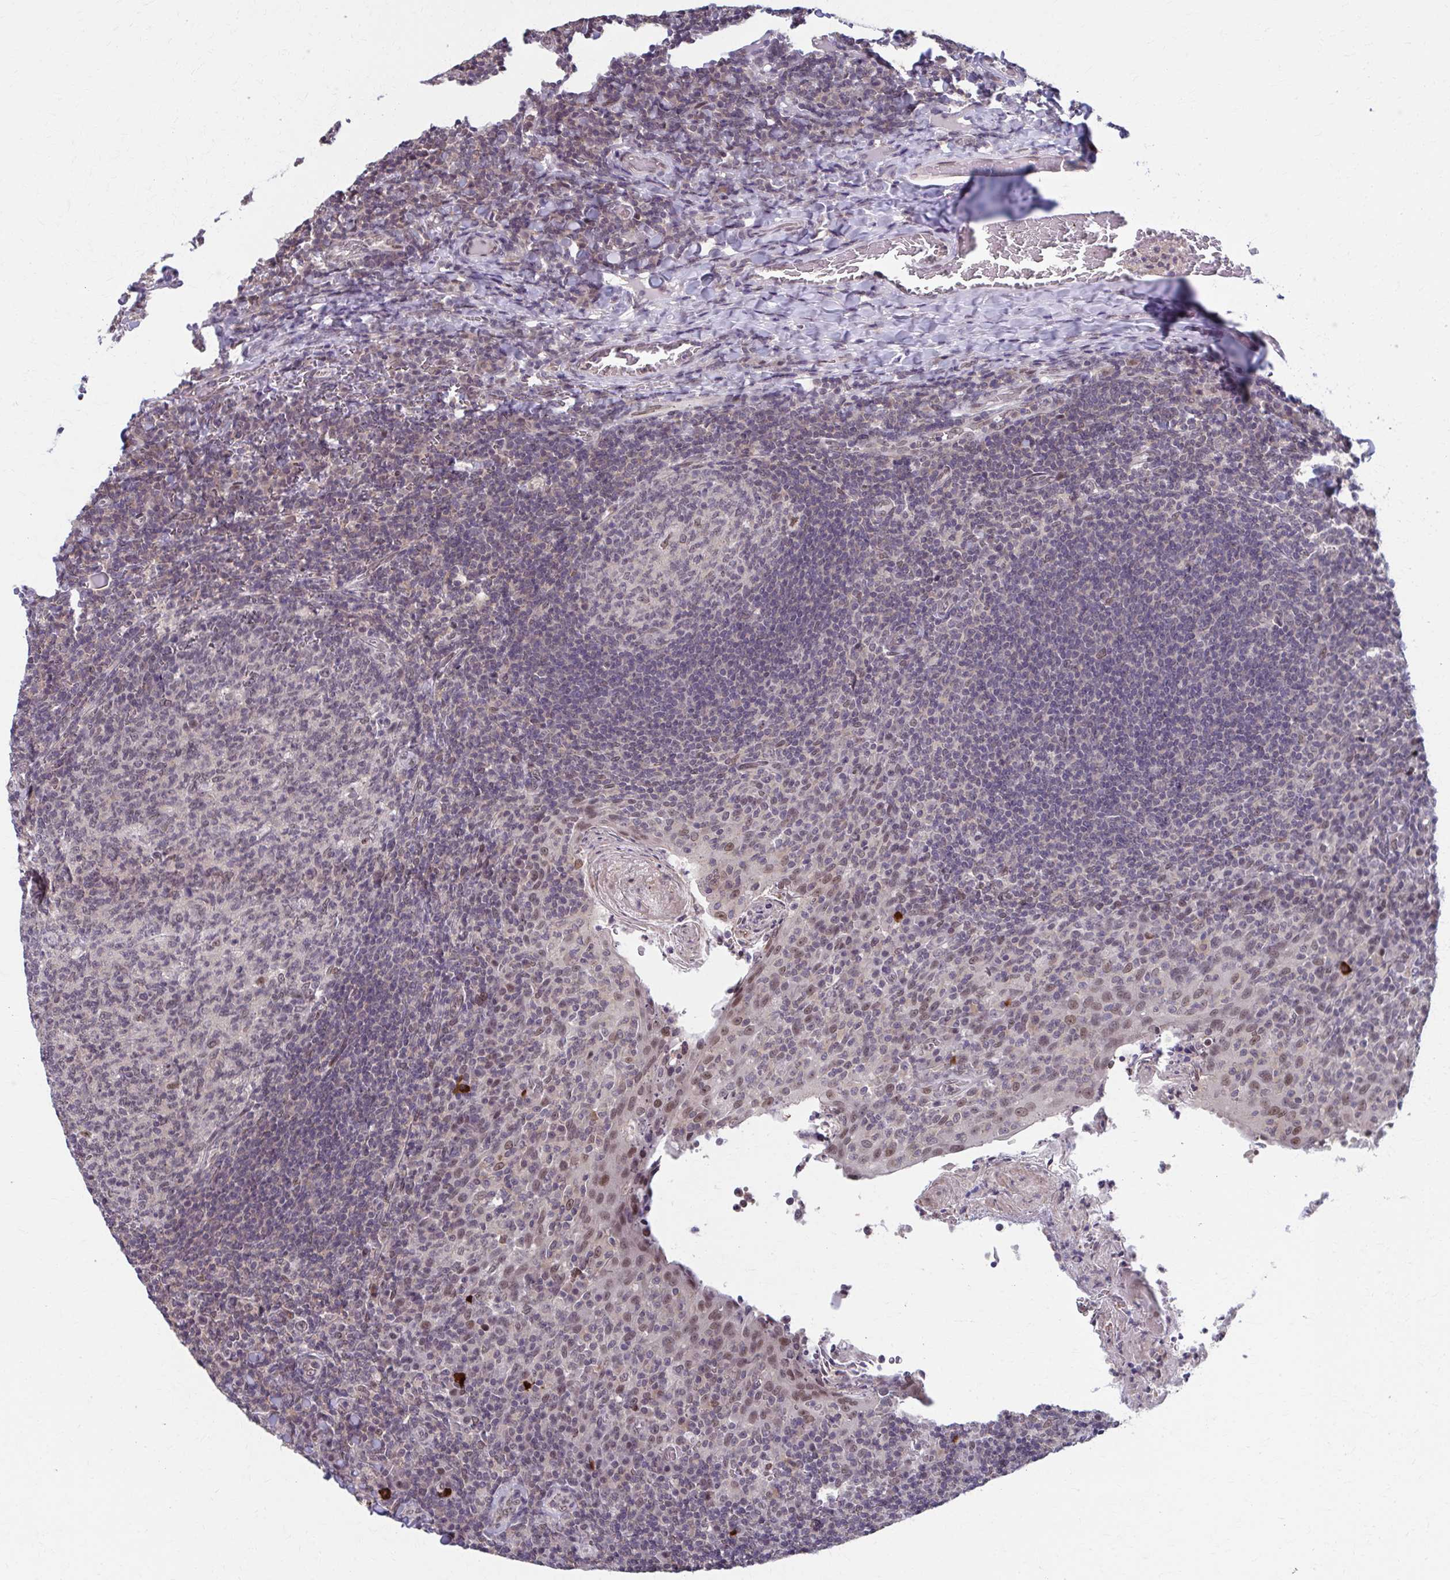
{"staining": {"intensity": "weak", "quantity": "<25%", "location": "nuclear"}, "tissue": "tonsil", "cell_type": "Germinal center cells", "image_type": "normal", "snomed": [{"axis": "morphology", "description": "Normal tissue, NOS"}, {"axis": "topography", "description": "Tonsil"}], "caption": "A histopathology image of human tonsil is negative for staining in germinal center cells. (DAB (3,3'-diaminobenzidine) immunohistochemistry (IHC) visualized using brightfield microscopy, high magnification).", "gene": "SETBP1", "patient": {"sex": "female", "age": 10}}